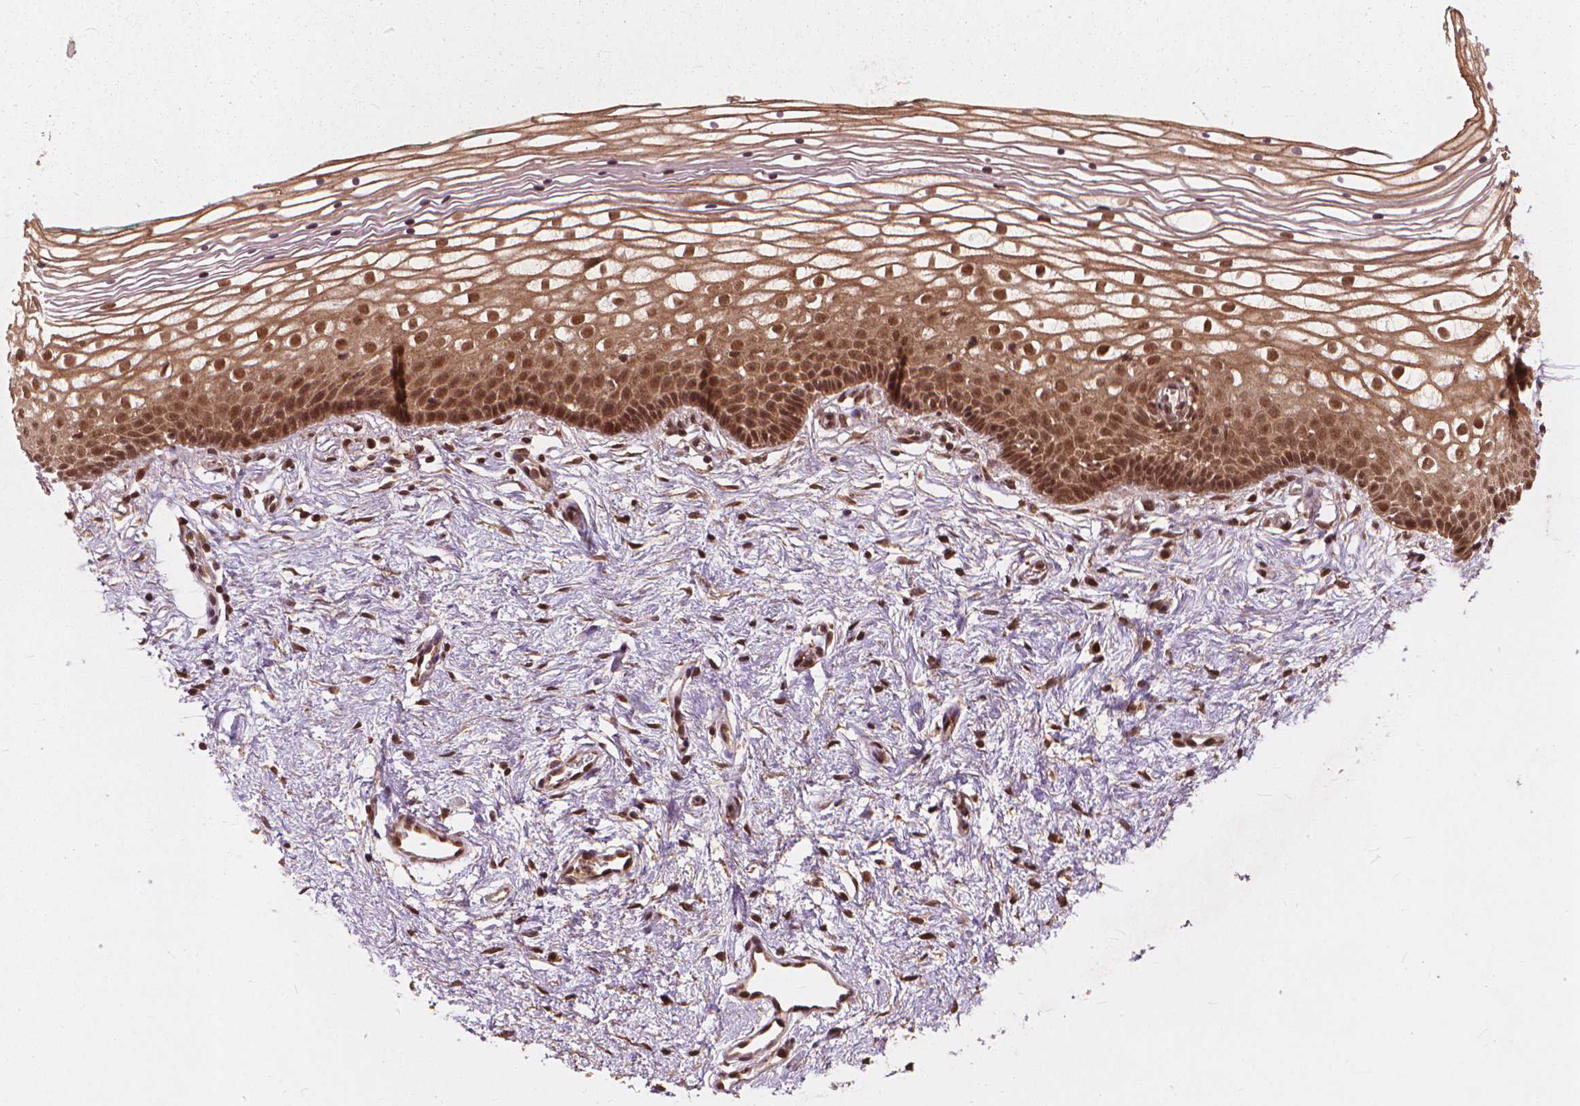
{"staining": {"intensity": "moderate", "quantity": ">75%", "location": "nuclear"}, "tissue": "vagina", "cell_type": "Squamous epithelial cells", "image_type": "normal", "snomed": [{"axis": "morphology", "description": "Normal tissue, NOS"}, {"axis": "topography", "description": "Vagina"}], "caption": "IHC histopathology image of normal vagina stained for a protein (brown), which shows medium levels of moderate nuclear positivity in about >75% of squamous epithelial cells.", "gene": "SSU72", "patient": {"sex": "female", "age": 36}}